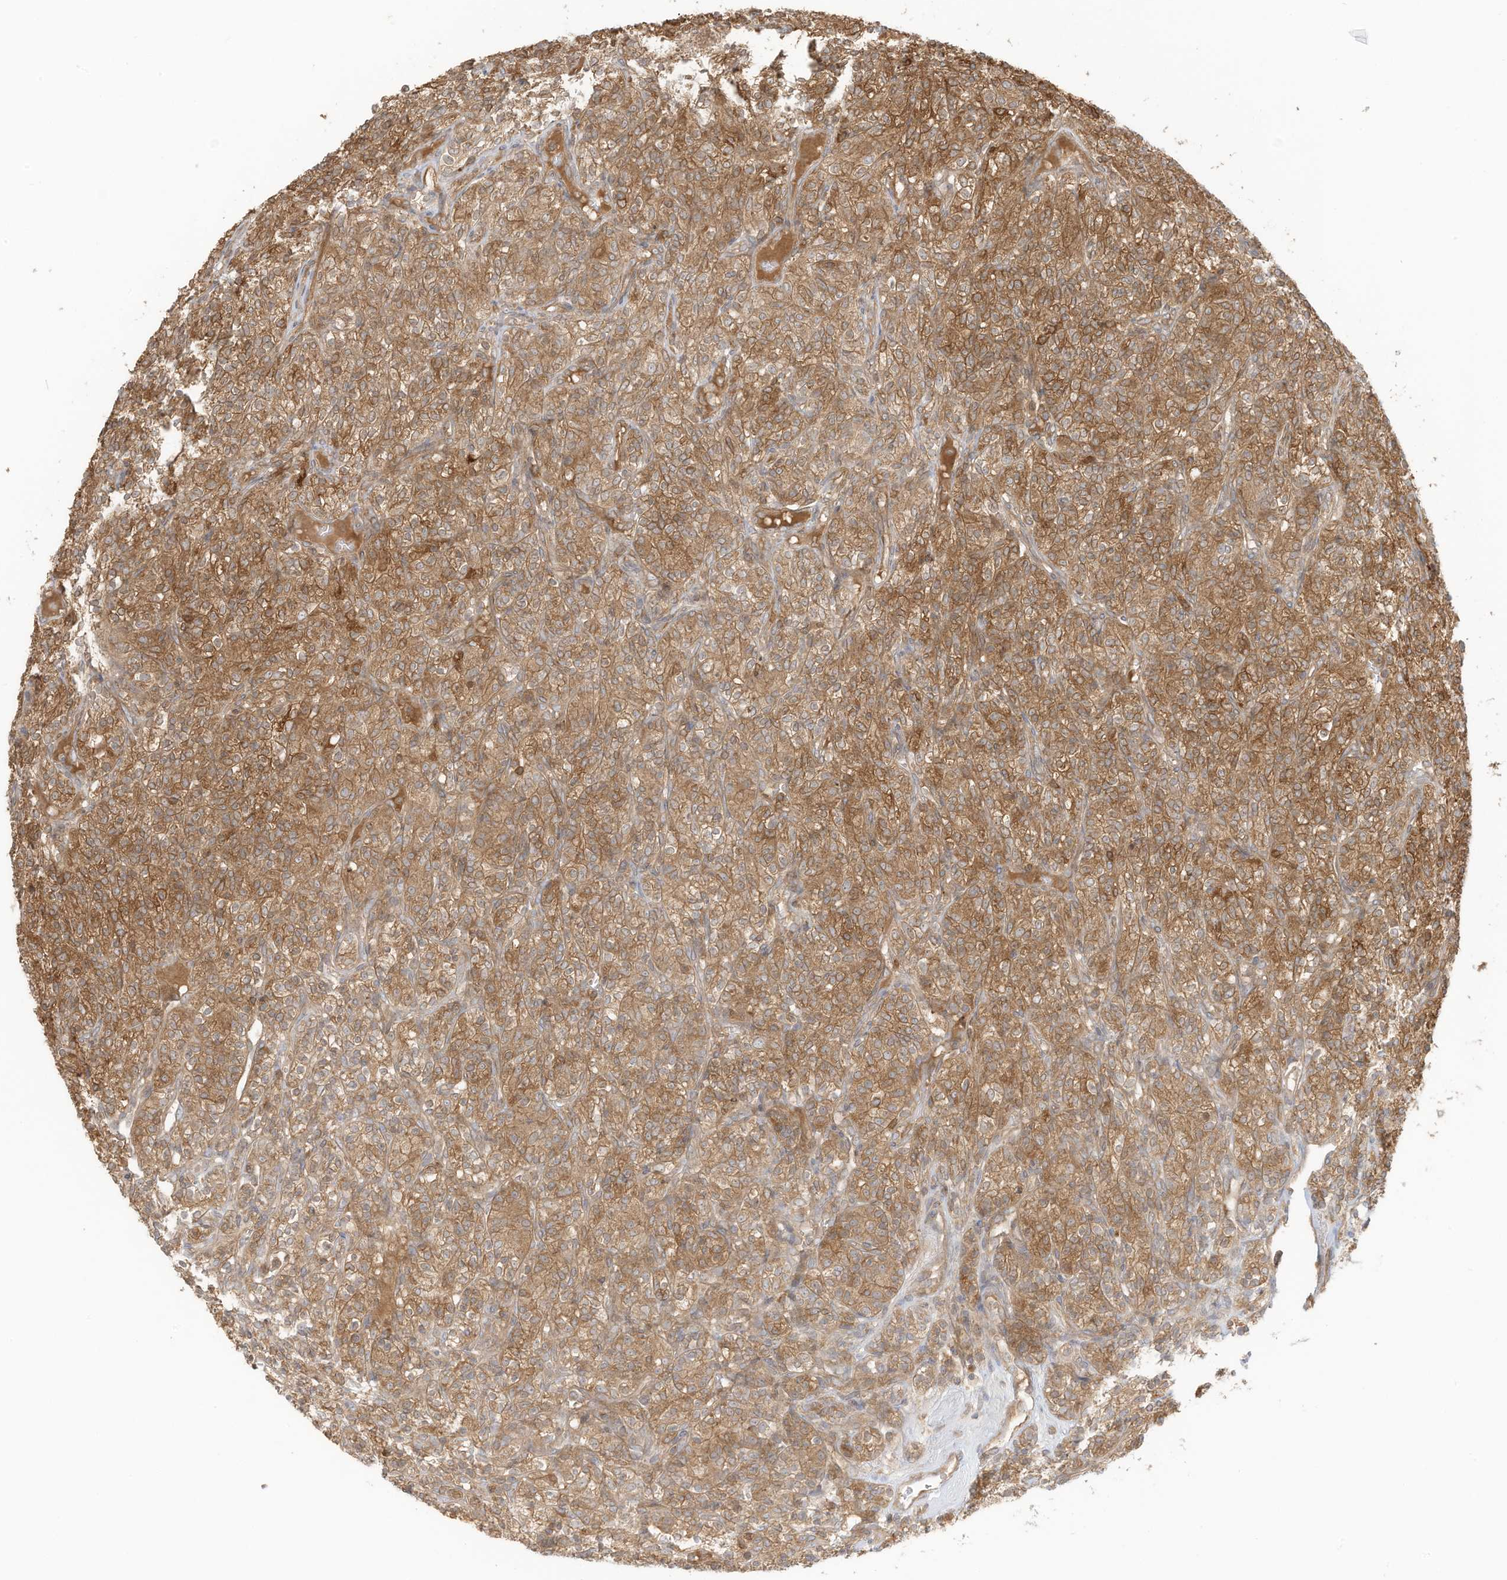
{"staining": {"intensity": "moderate", "quantity": ">75%", "location": "cytoplasmic/membranous"}, "tissue": "renal cancer", "cell_type": "Tumor cells", "image_type": "cancer", "snomed": [{"axis": "morphology", "description": "Adenocarcinoma, NOS"}, {"axis": "topography", "description": "Kidney"}], "caption": "Immunohistochemistry staining of adenocarcinoma (renal), which exhibits medium levels of moderate cytoplasmic/membranous staining in about >75% of tumor cells indicating moderate cytoplasmic/membranous protein positivity. The staining was performed using DAB (brown) for protein detection and nuclei were counterstained in hematoxylin (blue).", "gene": "SLC25A12", "patient": {"sex": "male", "age": 77}}